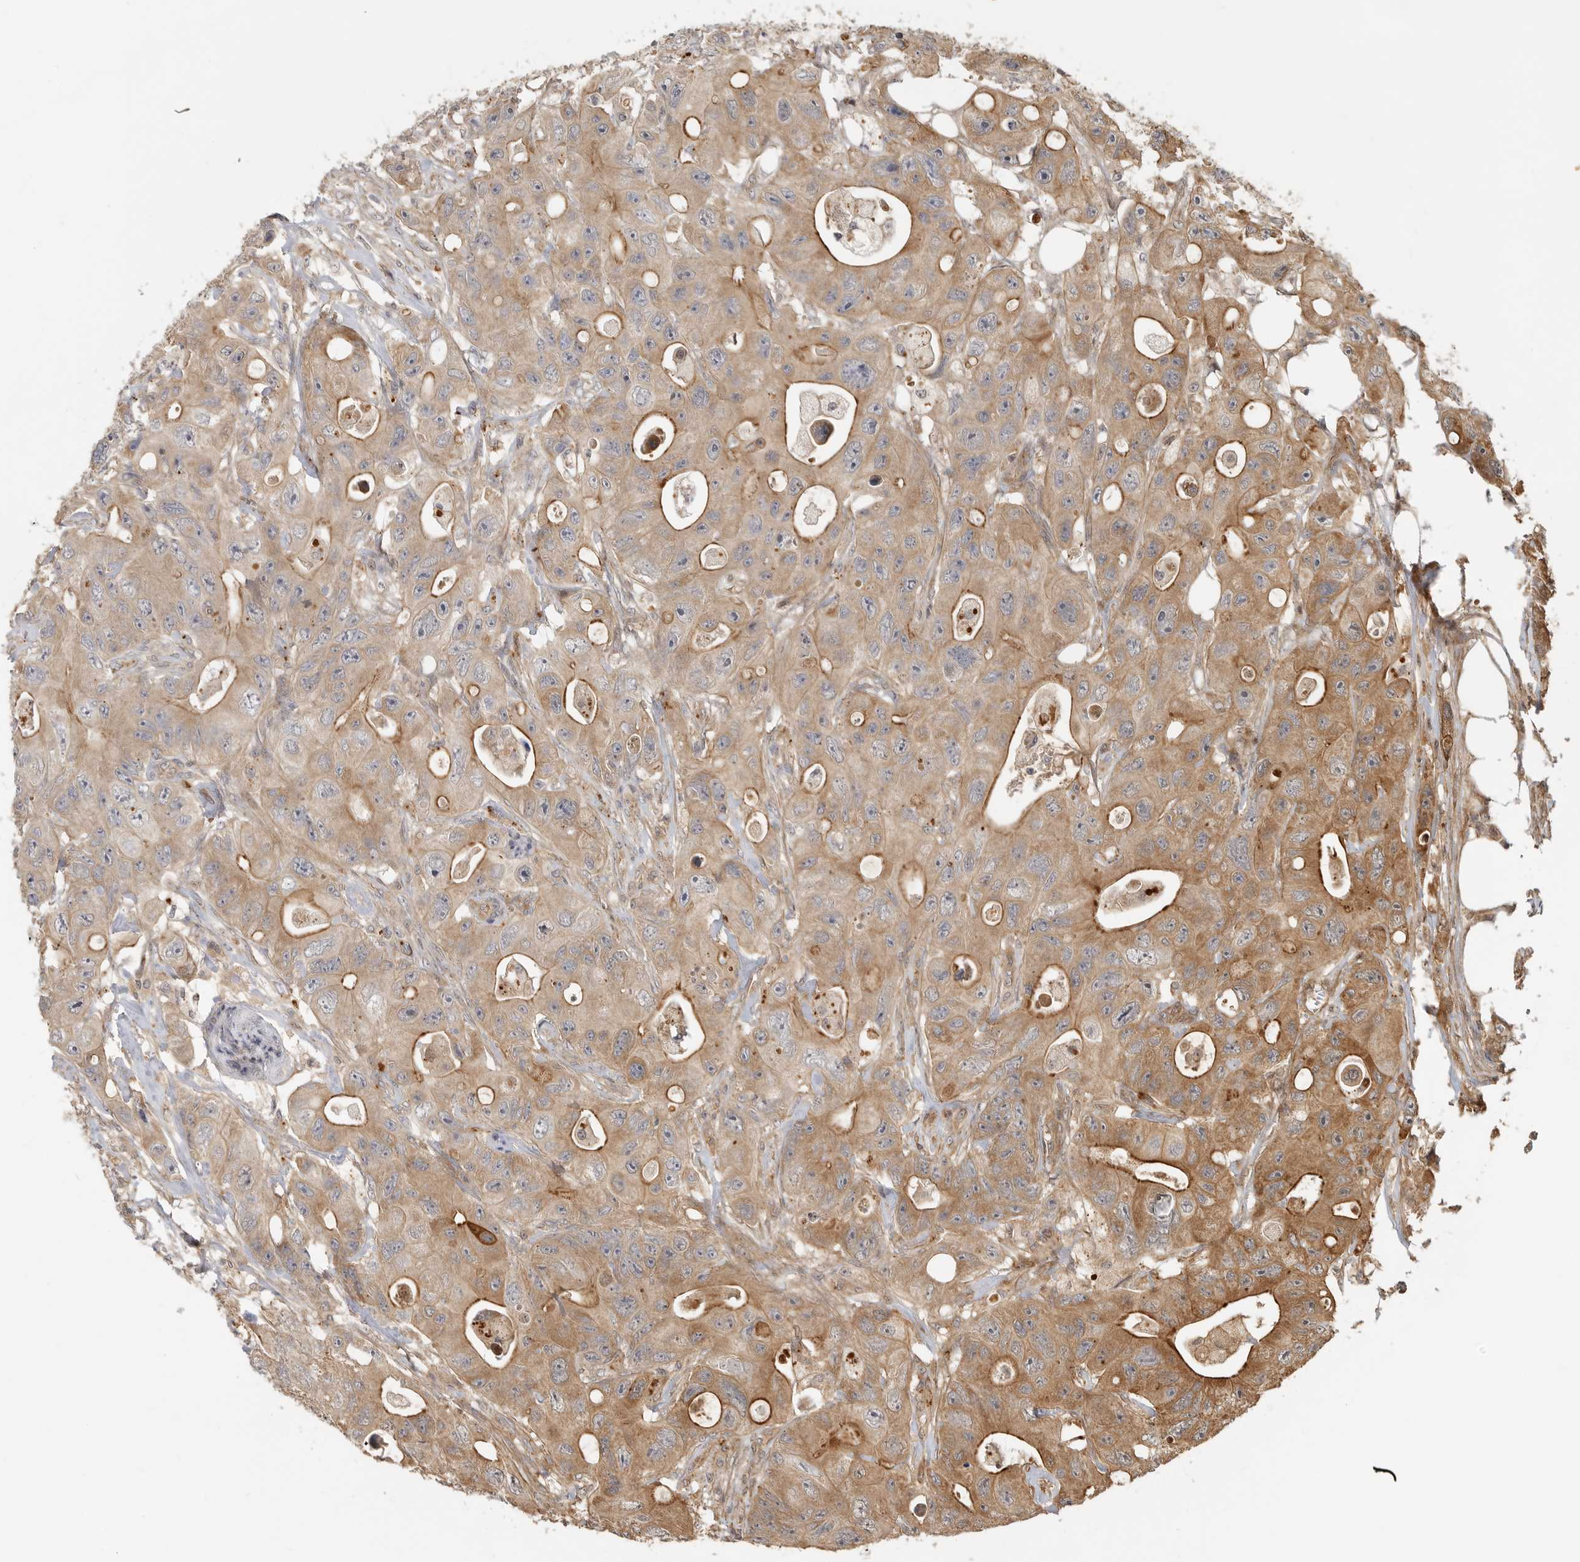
{"staining": {"intensity": "moderate", "quantity": ">75%", "location": "cytoplasmic/membranous"}, "tissue": "colorectal cancer", "cell_type": "Tumor cells", "image_type": "cancer", "snomed": [{"axis": "morphology", "description": "Adenocarcinoma, NOS"}, {"axis": "topography", "description": "Colon"}], "caption": "This is a histology image of IHC staining of adenocarcinoma (colorectal), which shows moderate staining in the cytoplasmic/membranous of tumor cells.", "gene": "ADPRS", "patient": {"sex": "female", "age": 46}}